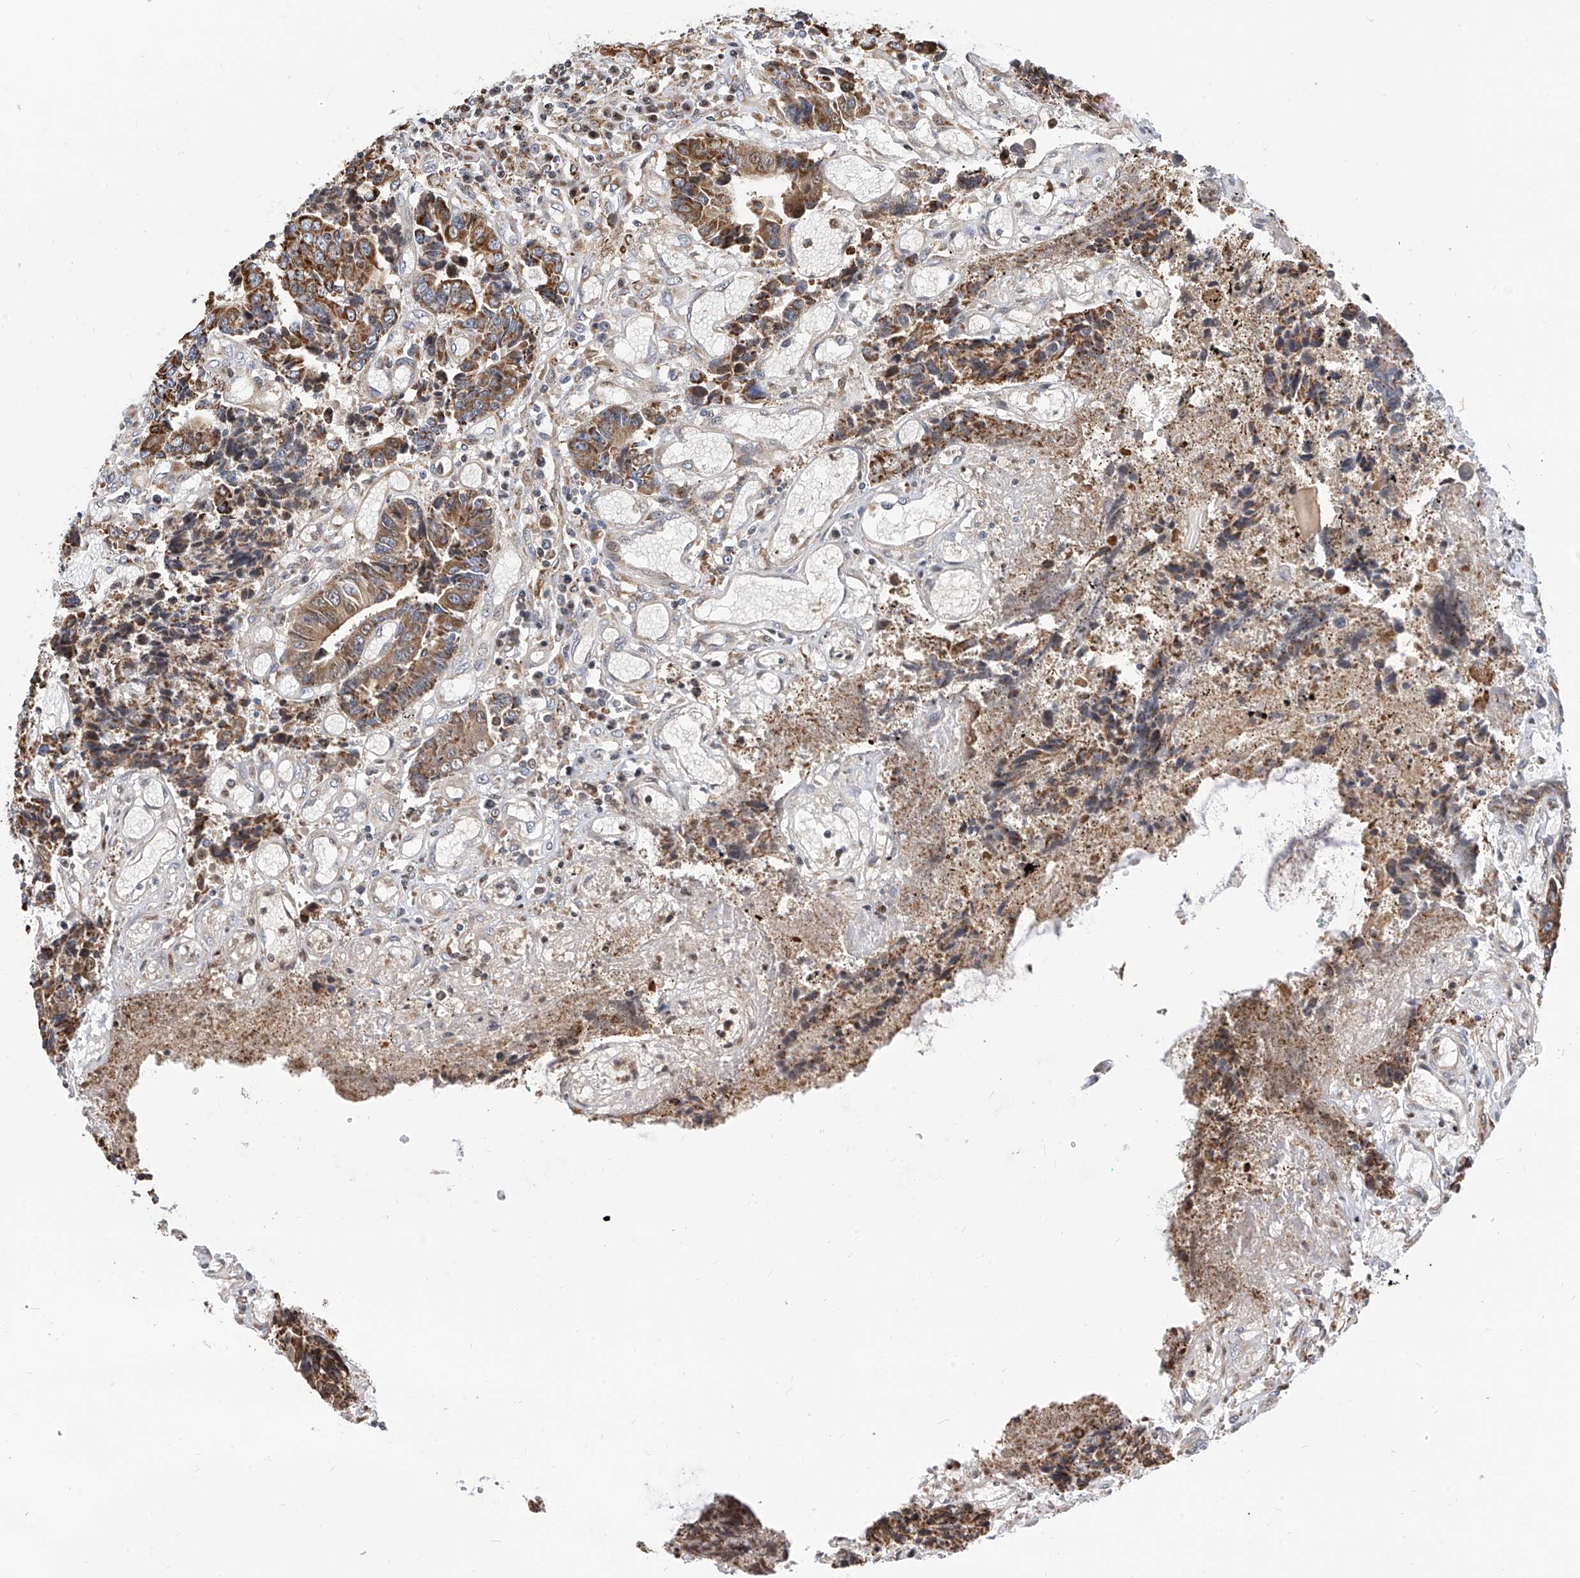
{"staining": {"intensity": "strong", "quantity": ">75%", "location": "cytoplasmic/membranous"}, "tissue": "colorectal cancer", "cell_type": "Tumor cells", "image_type": "cancer", "snomed": [{"axis": "morphology", "description": "Adenocarcinoma, NOS"}, {"axis": "topography", "description": "Rectum"}], "caption": "Colorectal cancer stained with a protein marker shows strong staining in tumor cells.", "gene": "TTLL8", "patient": {"sex": "male", "age": 84}}